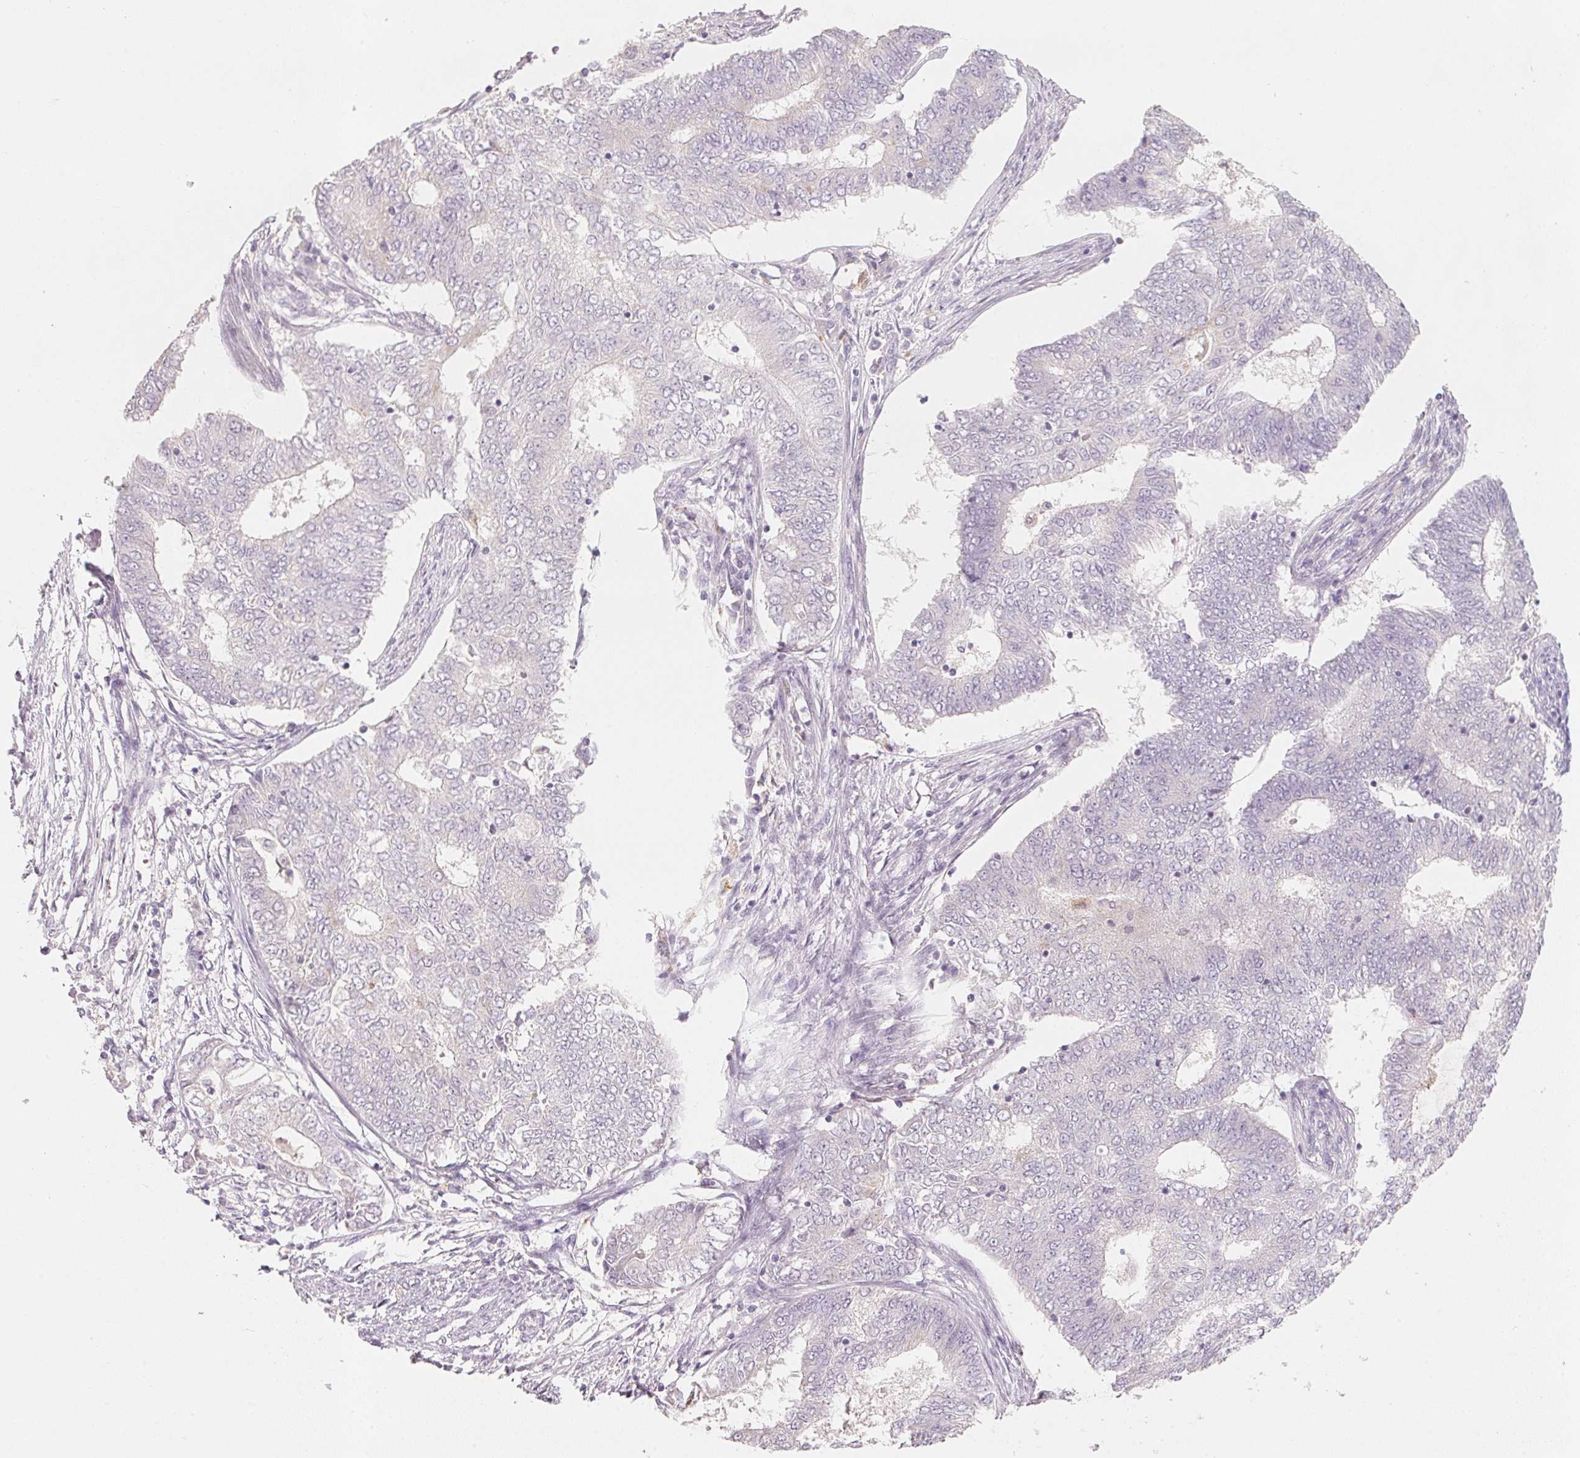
{"staining": {"intensity": "negative", "quantity": "none", "location": "none"}, "tissue": "endometrial cancer", "cell_type": "Tumor cells", "image_type": "cancer", "snomed": [{"axis": "morphology", "description": "Adenocarcinoma, NOS"}, {"axis": "topography", "description": "Endometrium"}], "caption": "This is a photomicrograph of IHC staining of endometrial adenocarcinoma, which shows no staining in tumor cells. The staining was performed using DAB to visualize the protein expression in brown, while the nuclei were stained in blue with hematoxylin (Magnification: 20x).", "gene": "TREH", "patient": {"sex": "female", "age": 62}}